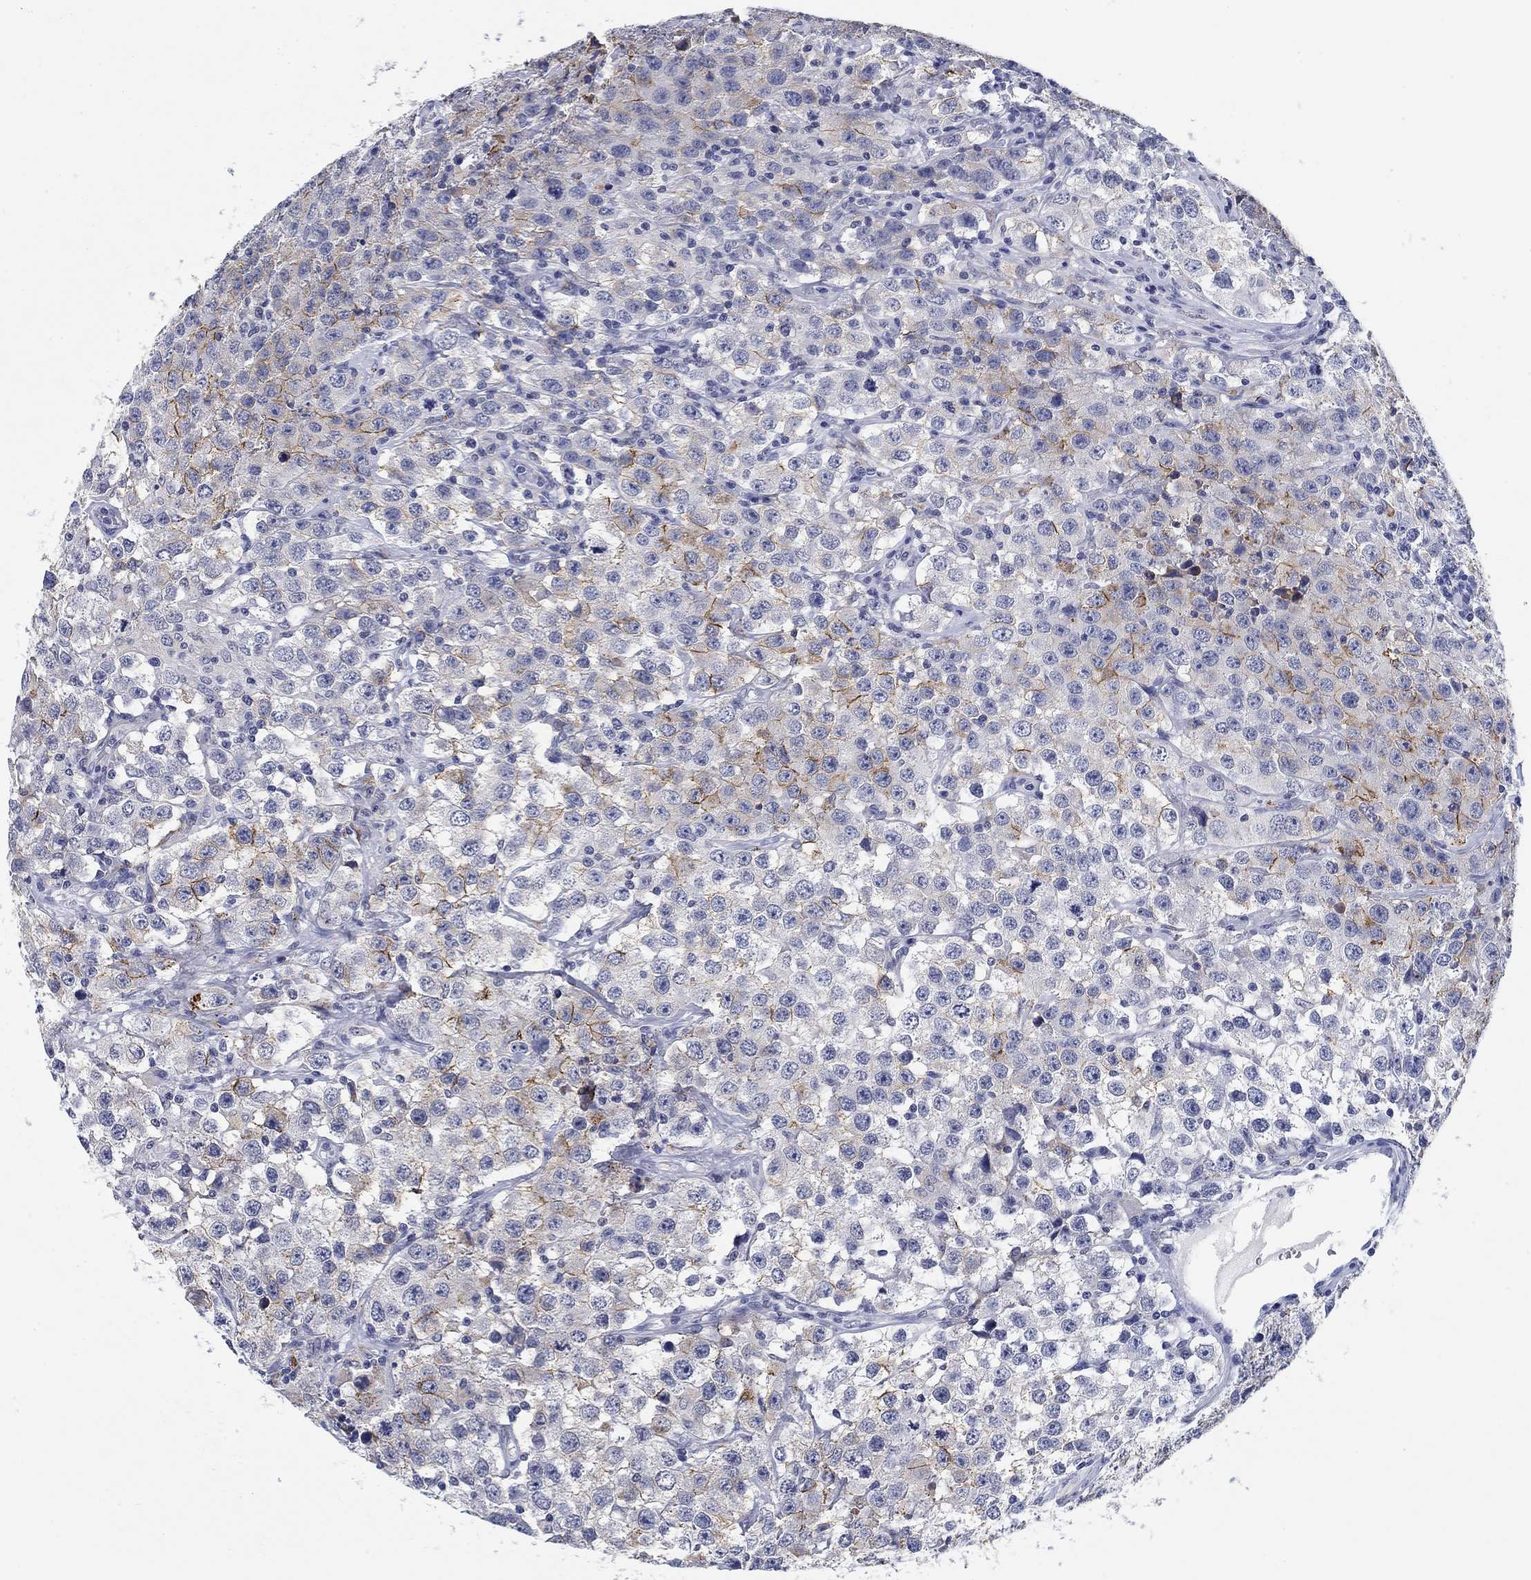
{"staining": {"intensity": "strong", "quantity": "<25%", "location": "cytoplasmic/membranous"}, "tissue": "testis cancer", "cell_type": "Tumor cells", "image_type": "cancer", "snomed": [{"axis": "morphology", "description": "Seminoma, NOS"}, {"axis": "topography", "description": "Testis"}], "caption": "Immunohistochemistry (IHC) (DAB (3,3'-diaminobenzidine)) staining of human testis cancer exhibits strong cytoplasmic/membranous protein staining in about <25% of tumor cells.", "gene": "OTUB2", "patient": {"sex": "male", "age": 52}}